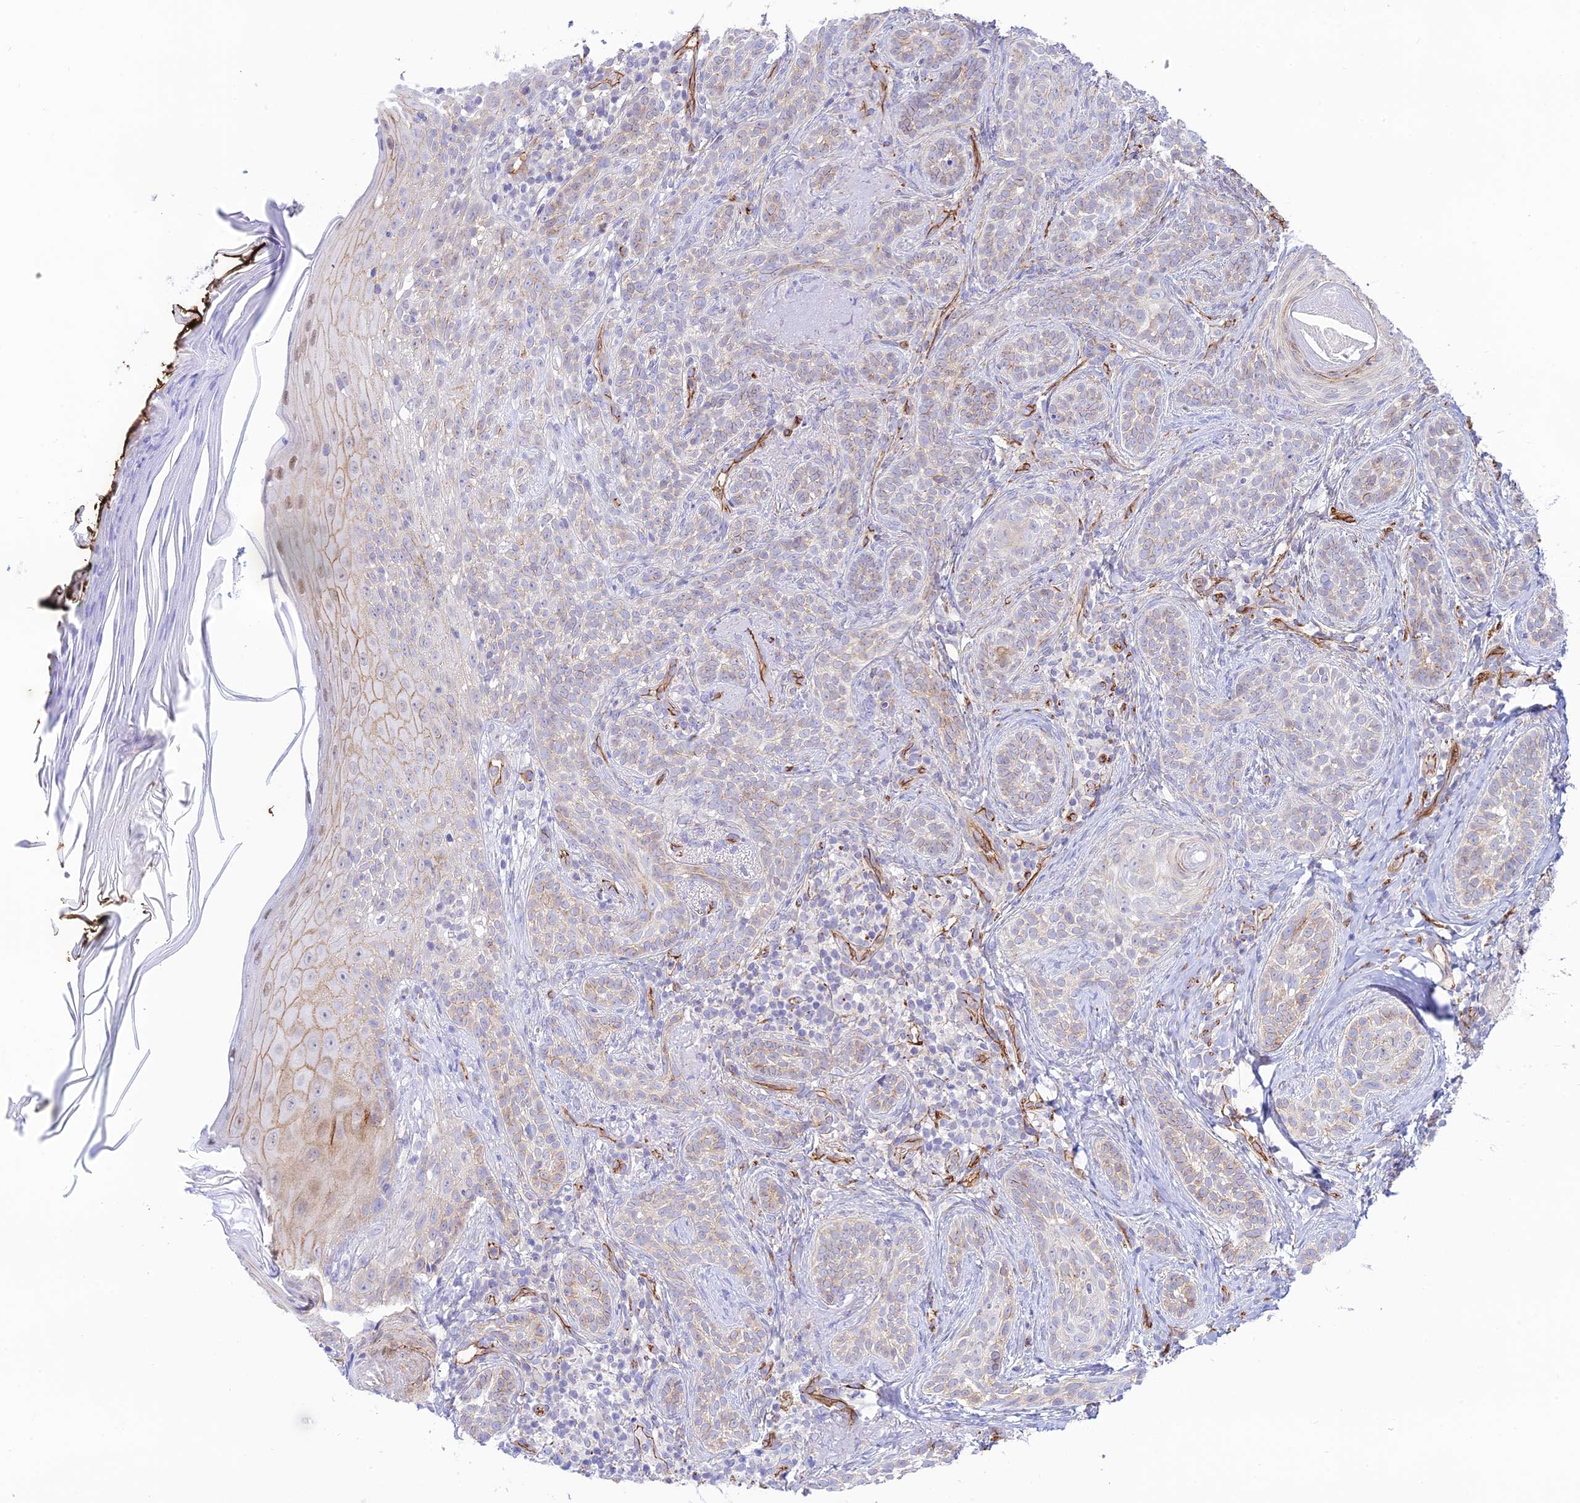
{"staining": {"intensity": "negative", "quantity": "none", "location": "none"}, "tissue": "skin cancer", "cell_type": "Tumor cells", "image_type": "cancer", "snomed": [{"axis": "morphology", "description": "Basal cell carcinoma"}, {"axis": "topography", "description": "Skin"}], "caption": "IHC image of skin cancer (basal cell carcinoma) stained for a protein (brown), which exhibits no positivity in tumor cells.", "gene": "YPEL5", "patient": {"sex": "male", "age": 71}}